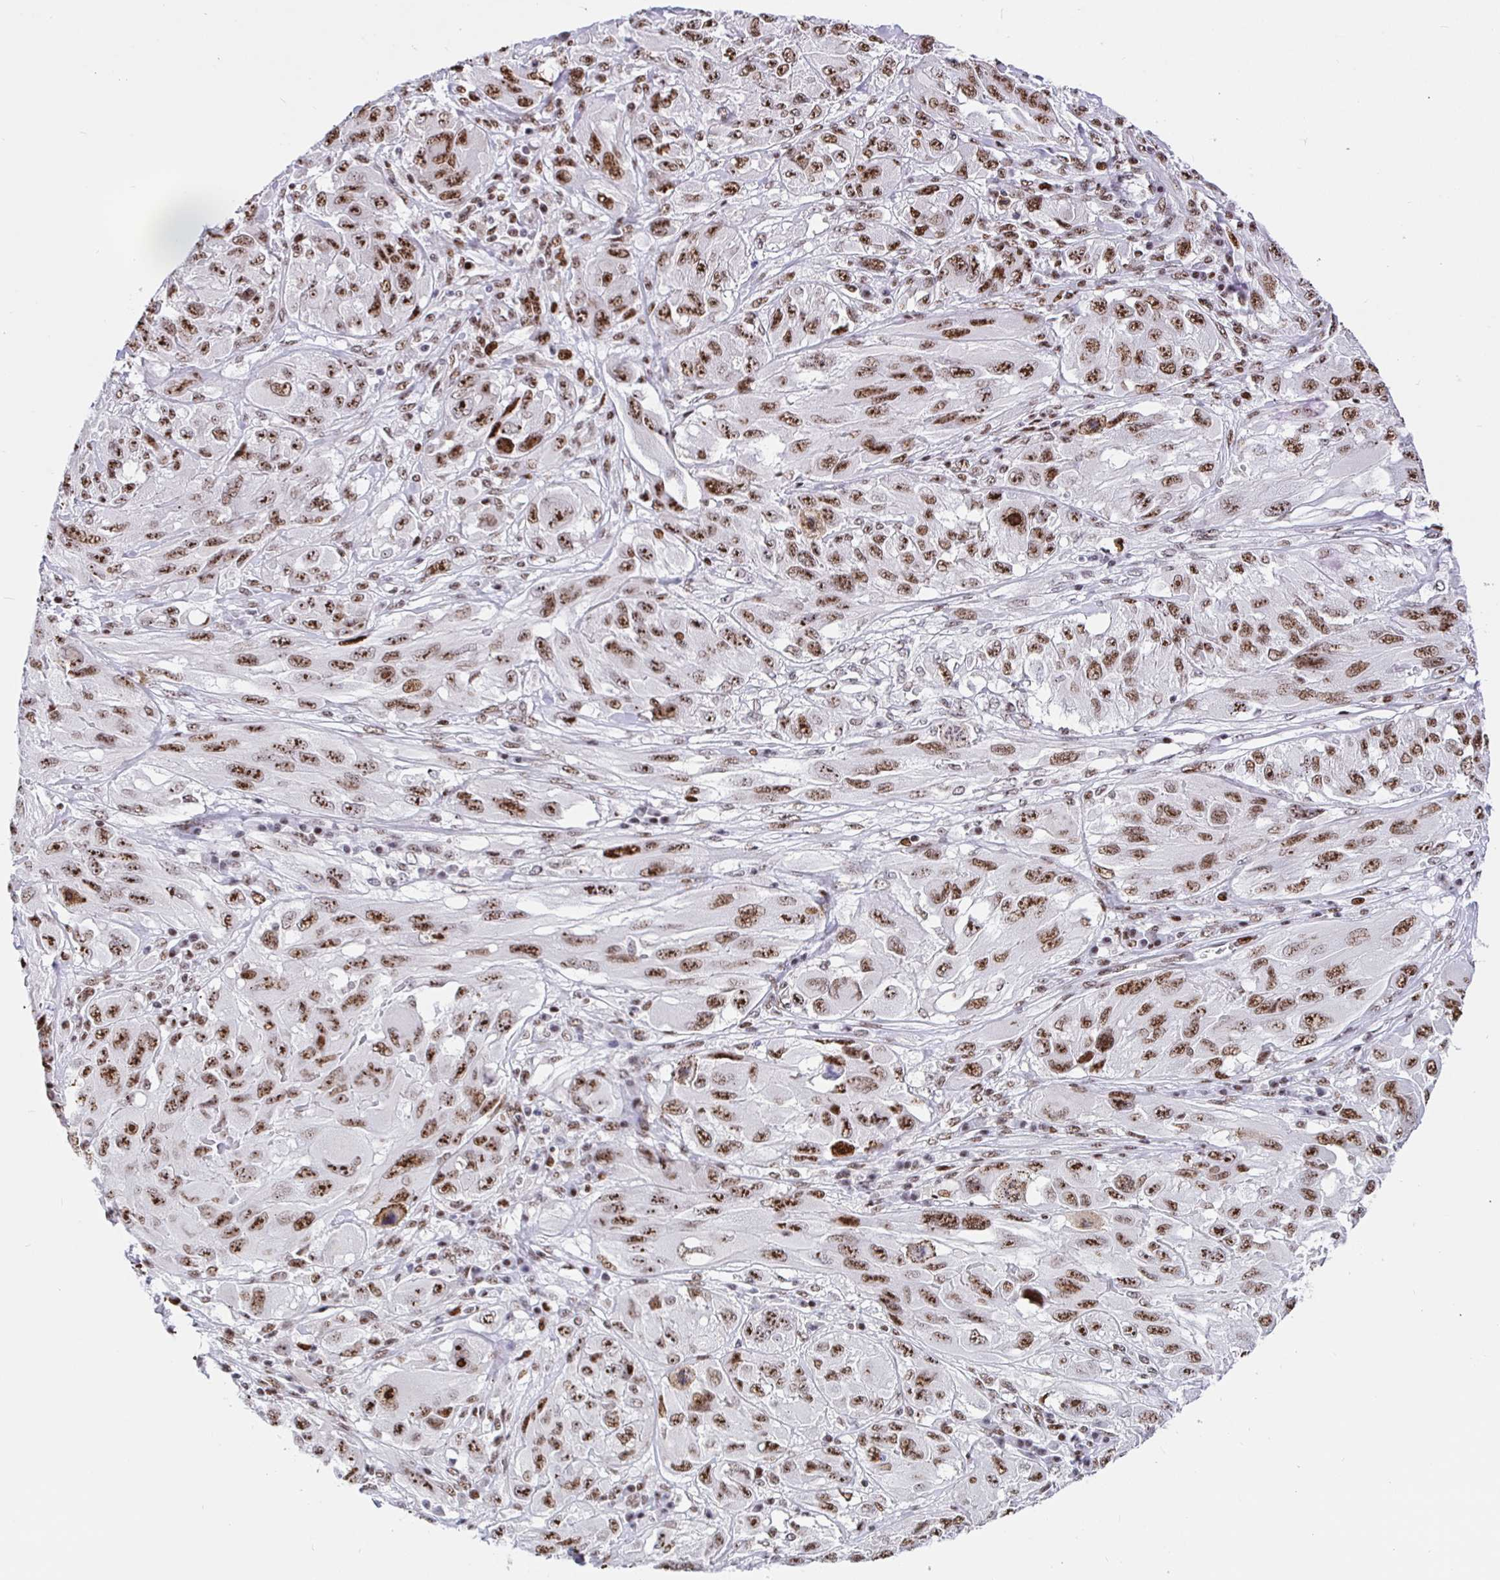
{"staining": {"intensity": "moderate", "quantity": ">75%", "location": "nuclear"}, "tissue": "melanoma", "cell_type": "Tumor cells", "image_type": "cancer", "snomed": [{"axis": "morphology", "description": "Malignant melanoma, NOS"}, {"axis": "topography", "description": "Skin"}], "caption": "Protein staining demonstrates moderate nuclear staining in about >75% of tumor cells in melanoma.", "gene": "SETD5", "patient": {"sex": "female", "age": 91}}